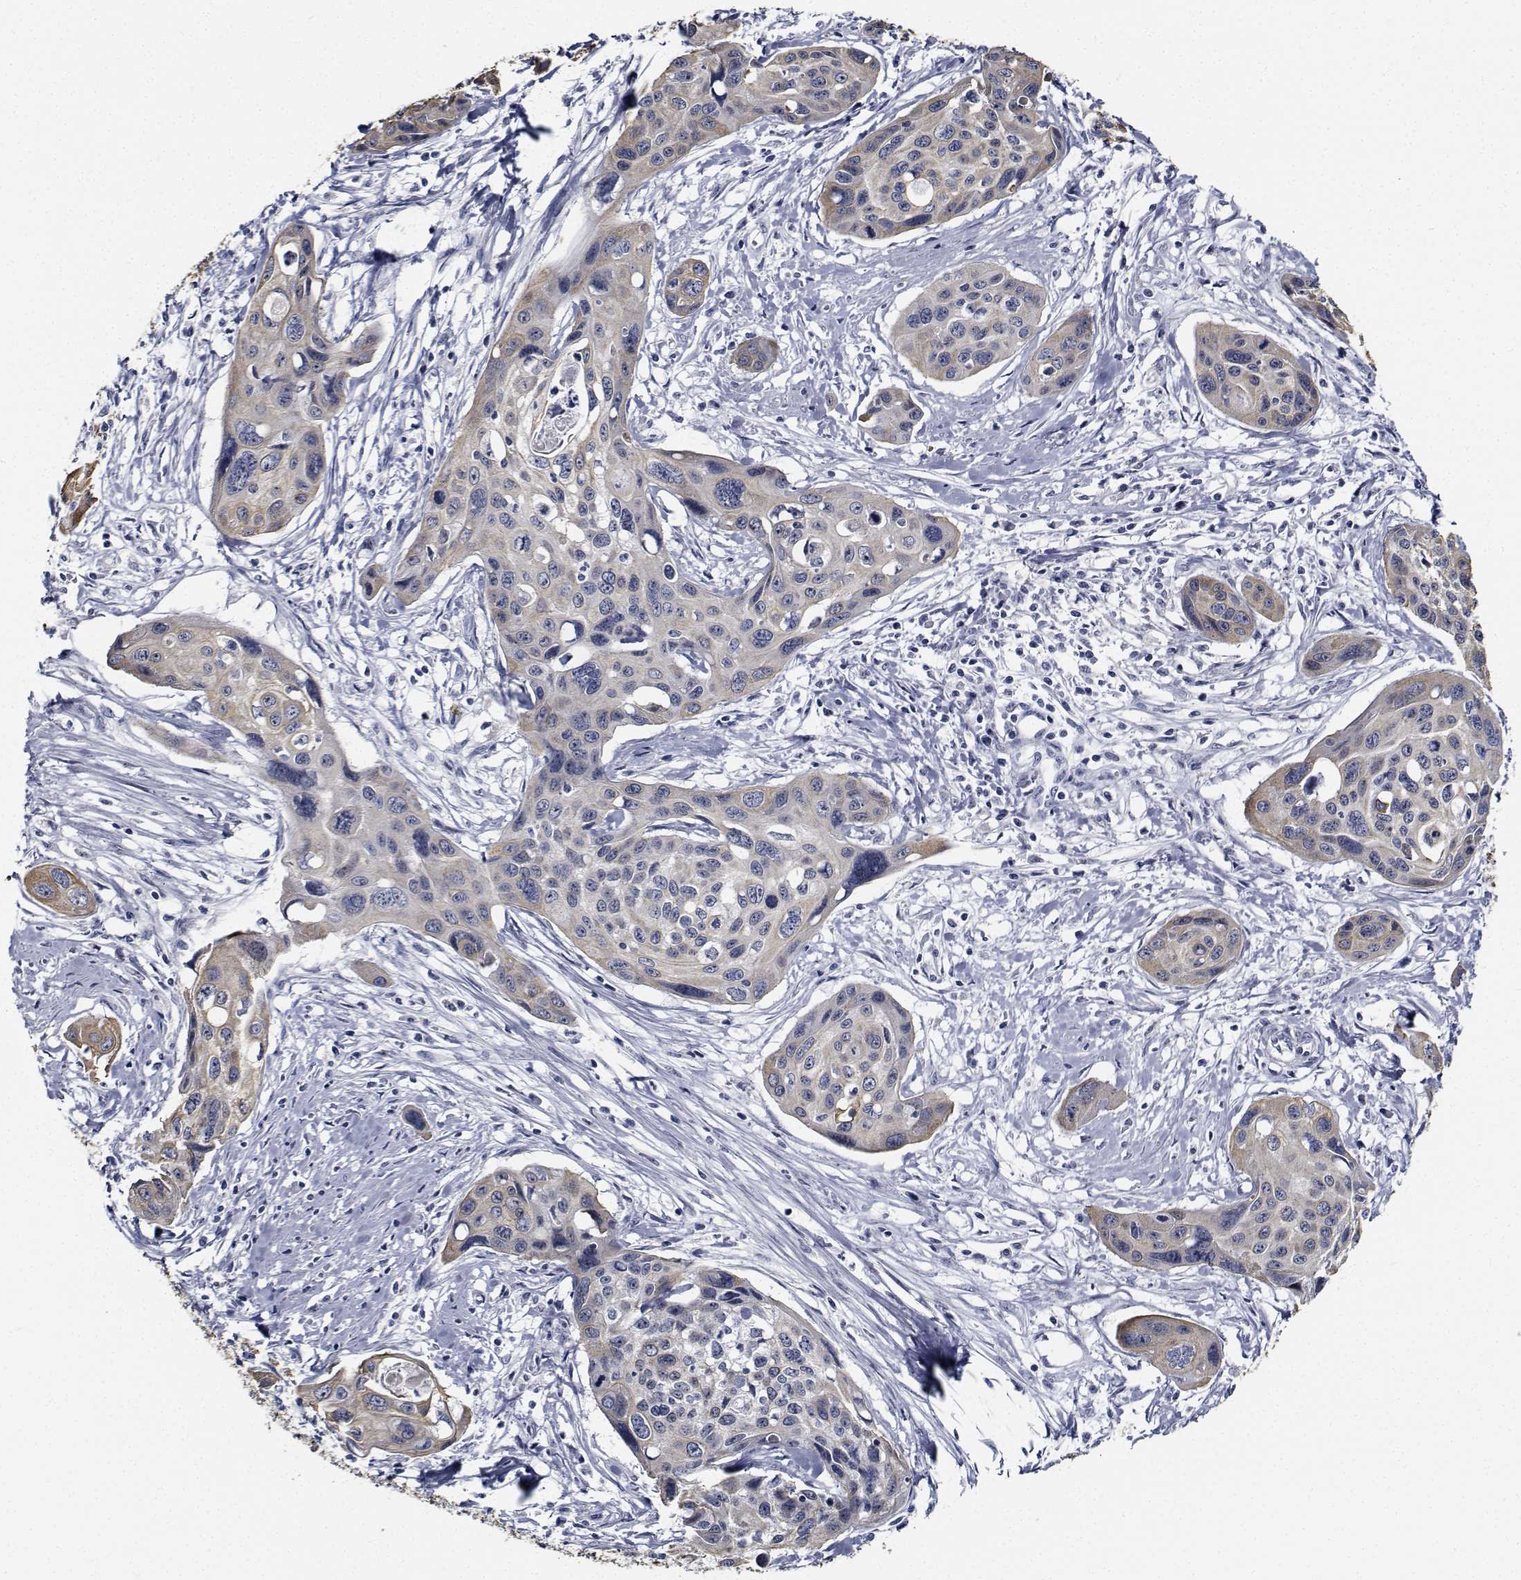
{"staining": {"intensity": "negative", "quantity": "none", "location": "none"}, "tissue": "cervical cancer", "cell_type": "Tumor cells", "image_type": "cancer", "snomed": [{"axis": "morphology", "description": "Squamous cell carcinoma, NOS"}, {"axis": "topography", "description": "Cervix"}], "caption": "A histopathology image of squamous cell carcinoma (cervical) stained for a protein shows no brown staining in tumor cells.", "gene": "NVL", "patient": {"sex": "female", "age": 31}}